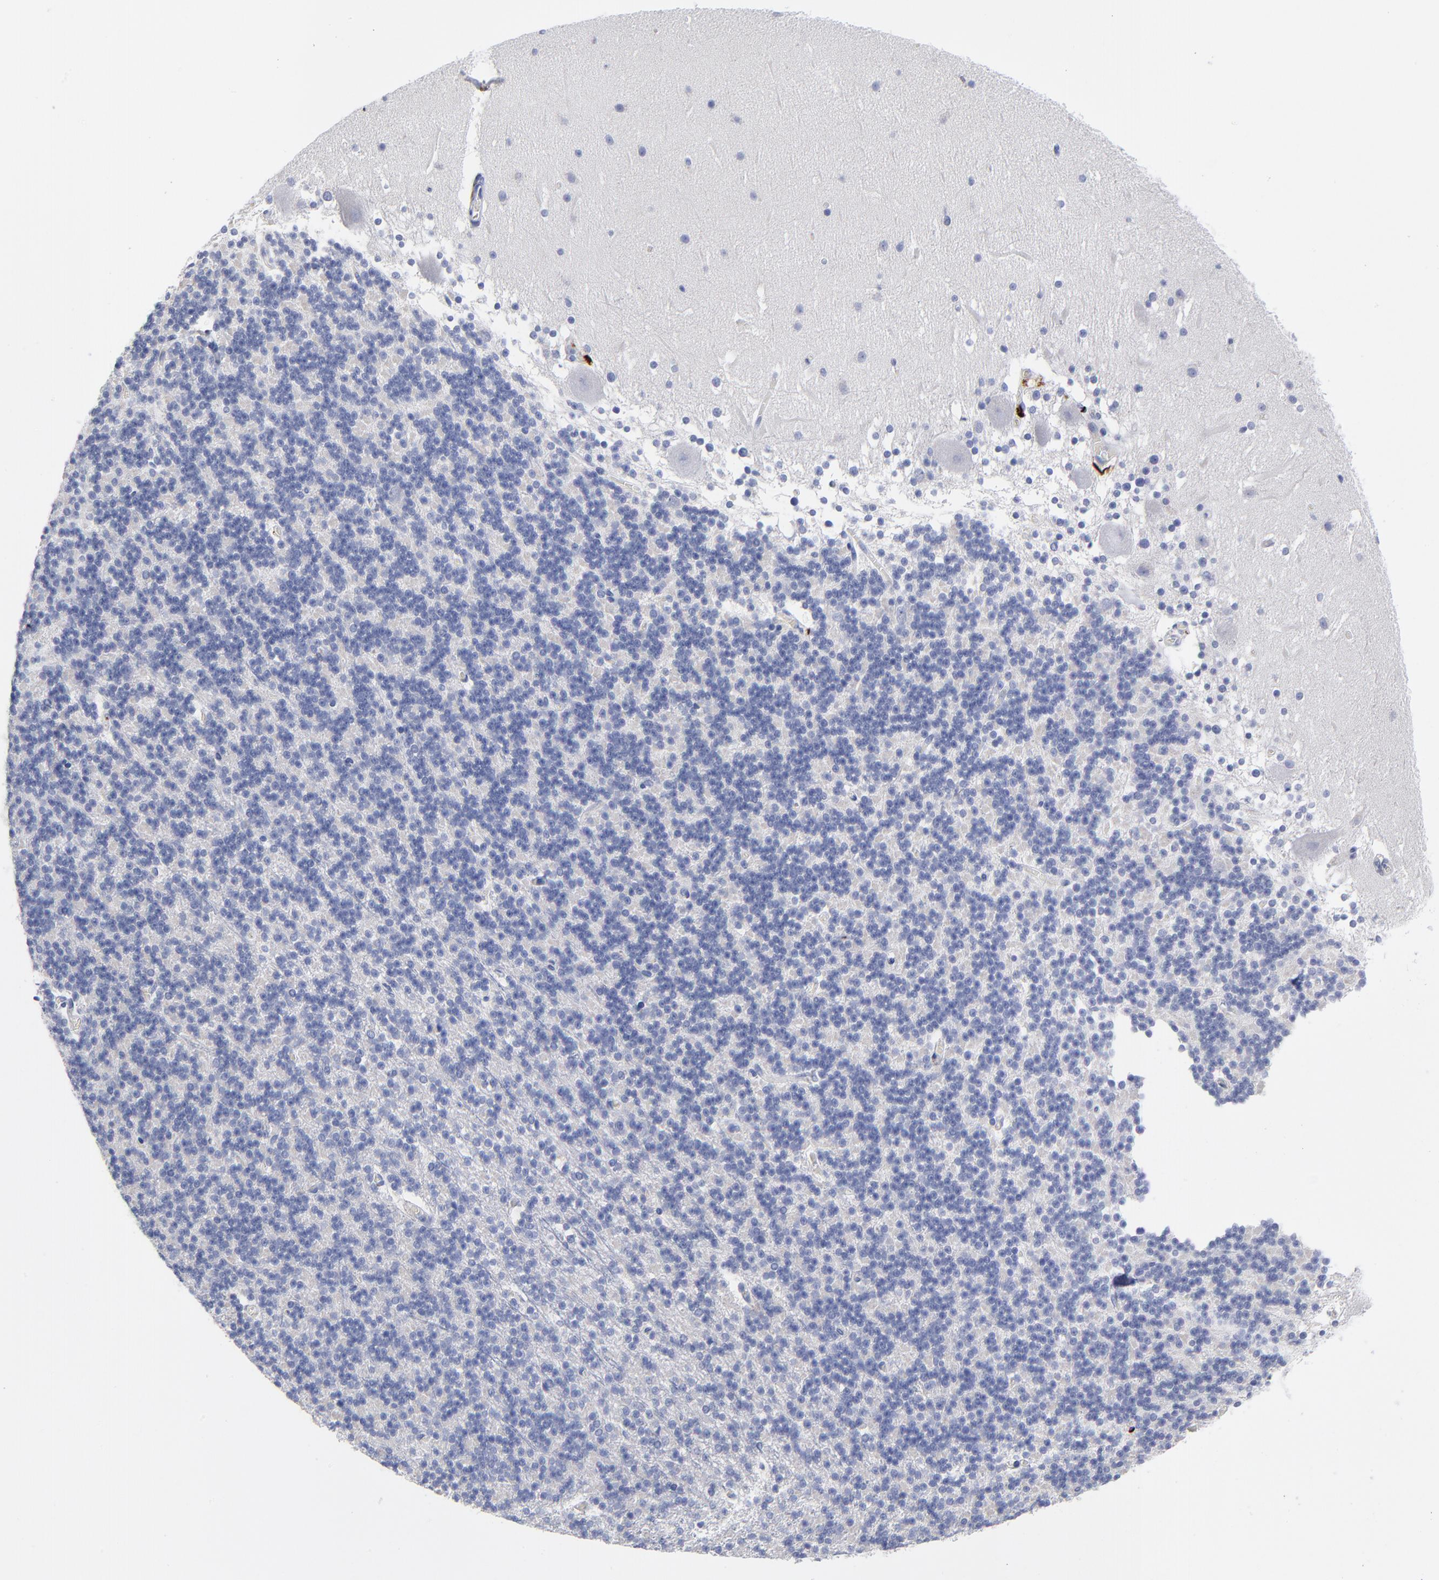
{"staining": {"intensity": "negative", "quantity": "none", "location": "none"}, "tissue": "cerebellum", "cell_type": "Cells in granular layer", "image_type": "normal", "snomed": [{"axis": "morphology", "description": "Normal tissue, NOS"}, {"axis": "topography", "description": "Cerebellum"}], "caption": "DAB (3,3'-diaminobenzidine) immunohistochemical staining of unremarkable human cerebellum demonstrates no significant expression in cells in granular layer.", "gene": "PTP4A1", "patient": {"sex": "female", "age": 19}}